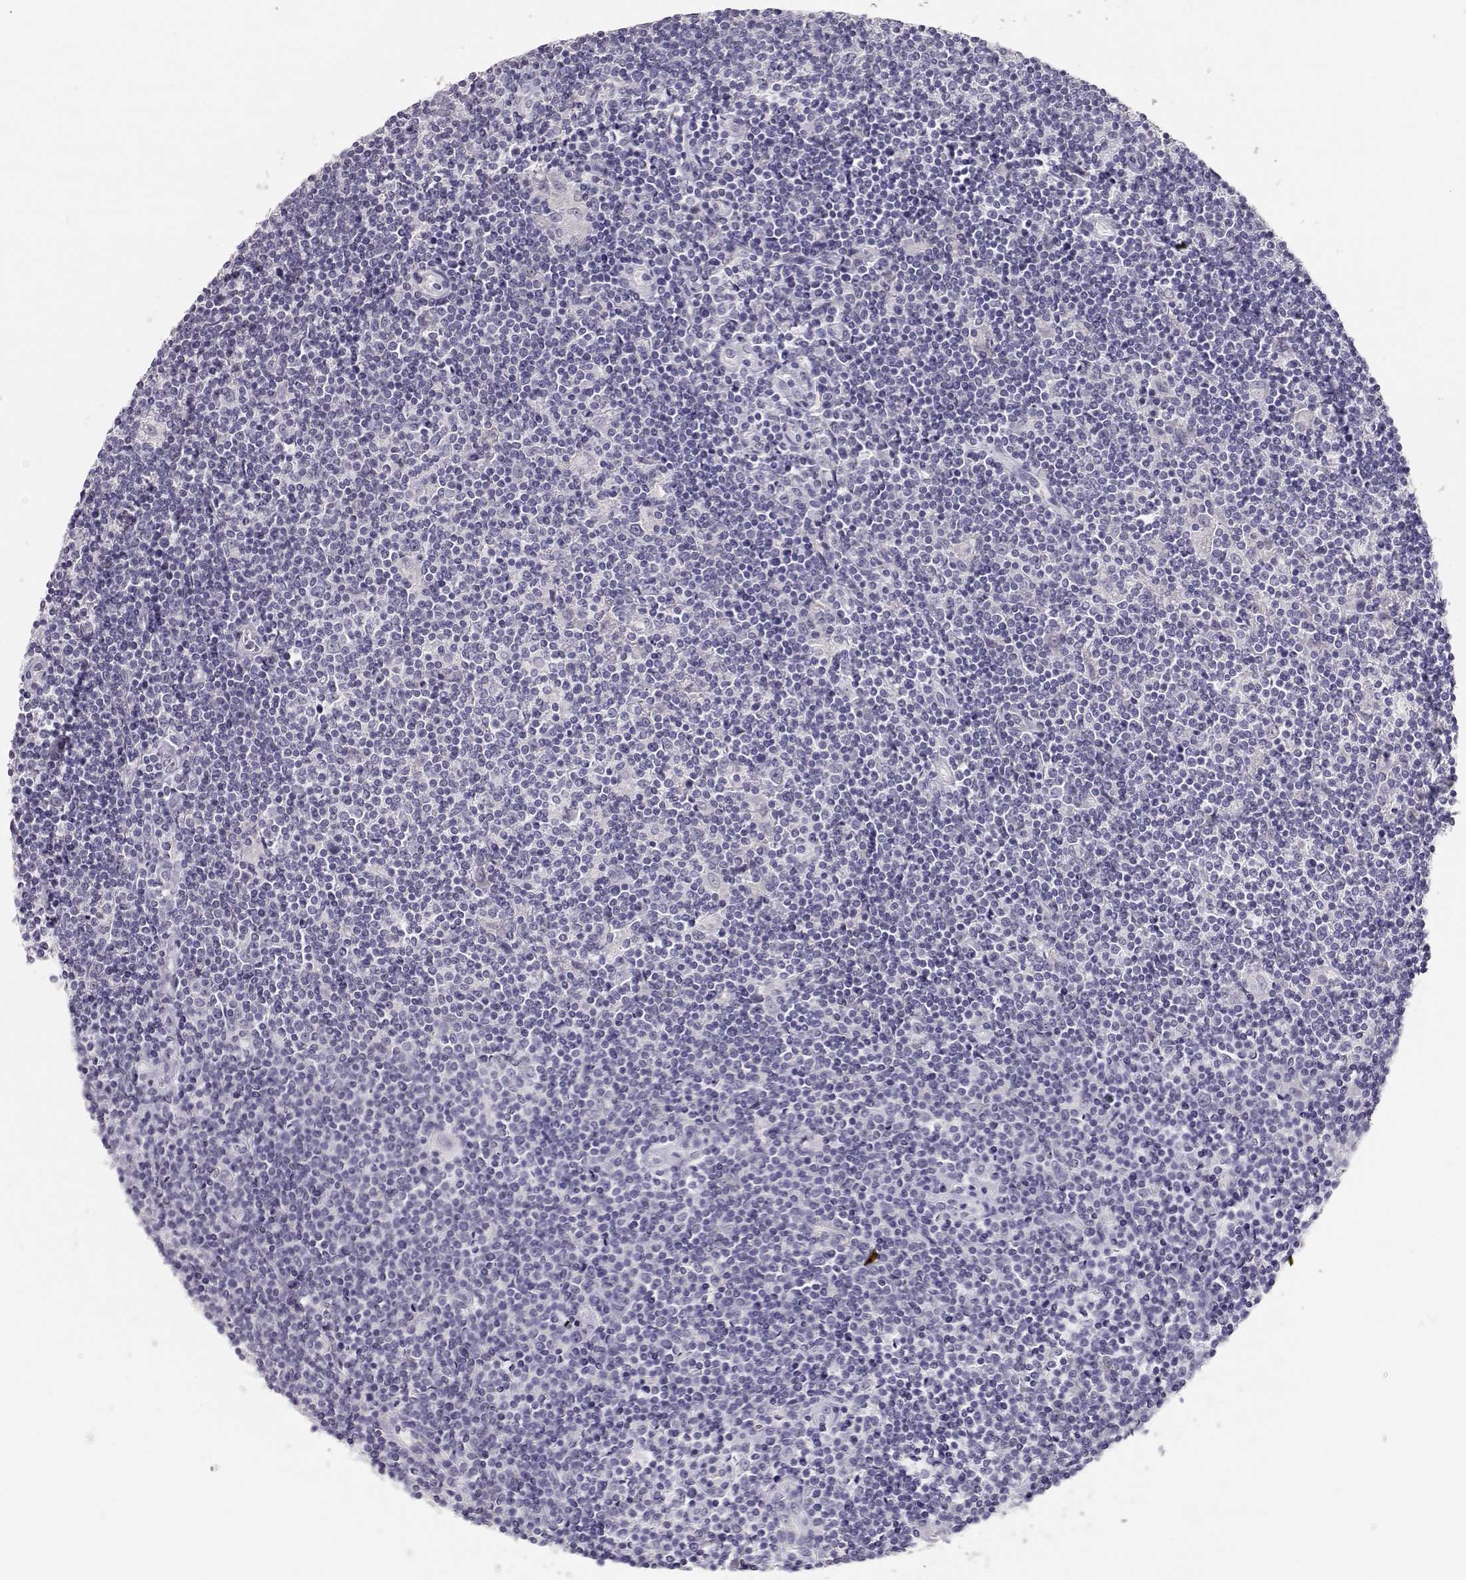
{"staining": {"intensity": "negative", "quantity": "none", "location": "none"}, "tissue": "lymphoma", "cell_type": "Tumor cells", "image_type": "cancer", "snomed": [{"axis": "morphology", "description": "Hodgkin's disease, NOS"}, {"axis": "topography", "description": "Lymph node"}], "caption": "Photomicrograph shows no significant protein staining in tumor cells of lymphoma. (DAB (3,3'-diaminobenzidine) immunohistochemistry (IHC) visualized using brightfield microscopy, high magnification).", "gene": "MAGEC1", "patient": {"sex": "male", "age": 40}}